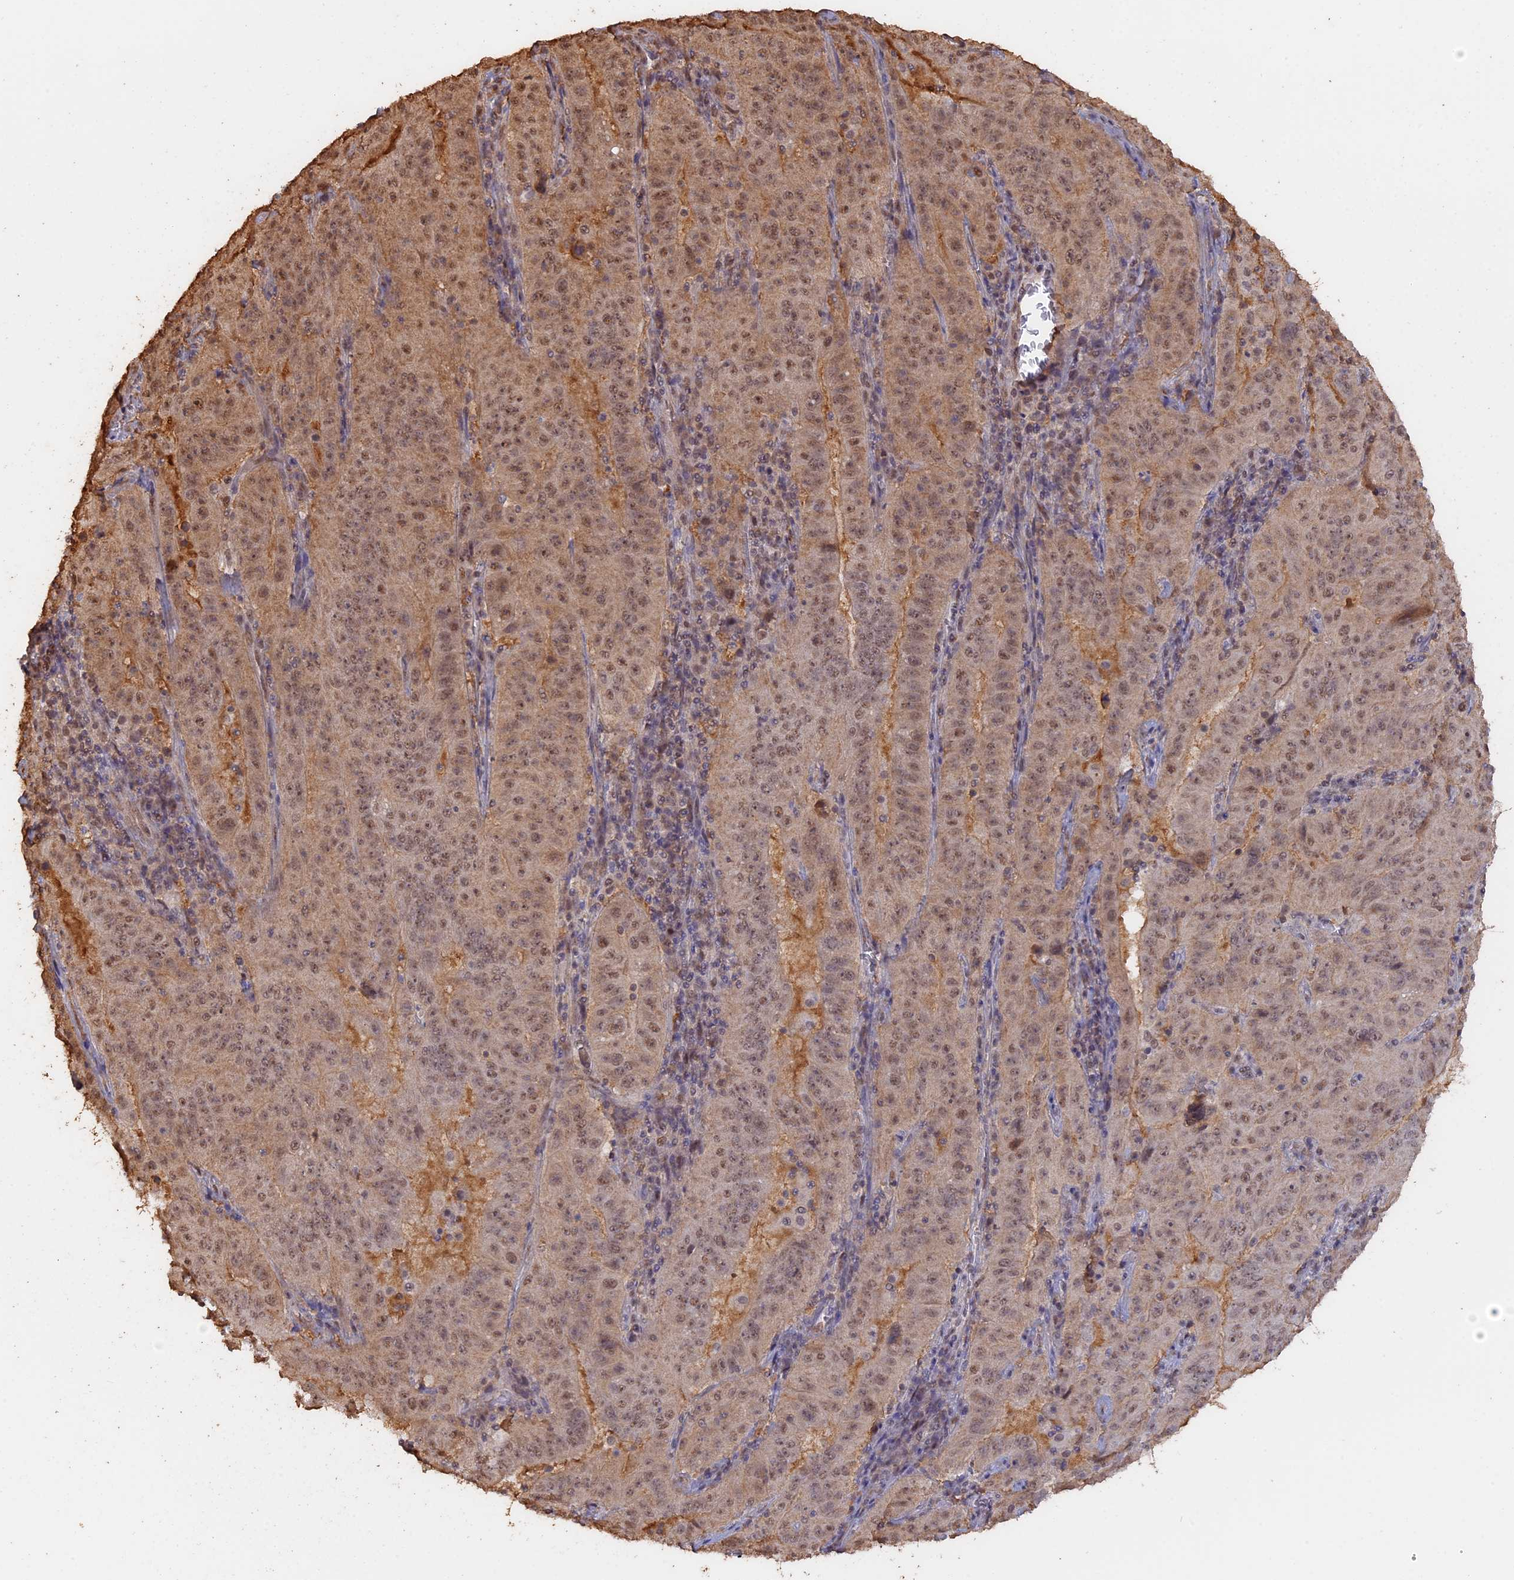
{"staining": {"intensity": "moderate", "quantity": ">75%", "location": "nuclear"}, "tissue": "pancreatic cancer", "cell_type": "Tumor cells", "image_type": "cancer", "snomed": [{"axis": "morphology", "description": "Adenocarcinoma, NOS"}, {"axis": "topography", "description": "Pancreas"}], "caption": "Protein staining by immunohistochemistry (IHC) exhibits moderate nuclear staining in approximately >75% of tumor cells in pancreatic adenocarcinoma.", "gene": "PSMC6", "patient": {"sex": "male", "age": 63}}